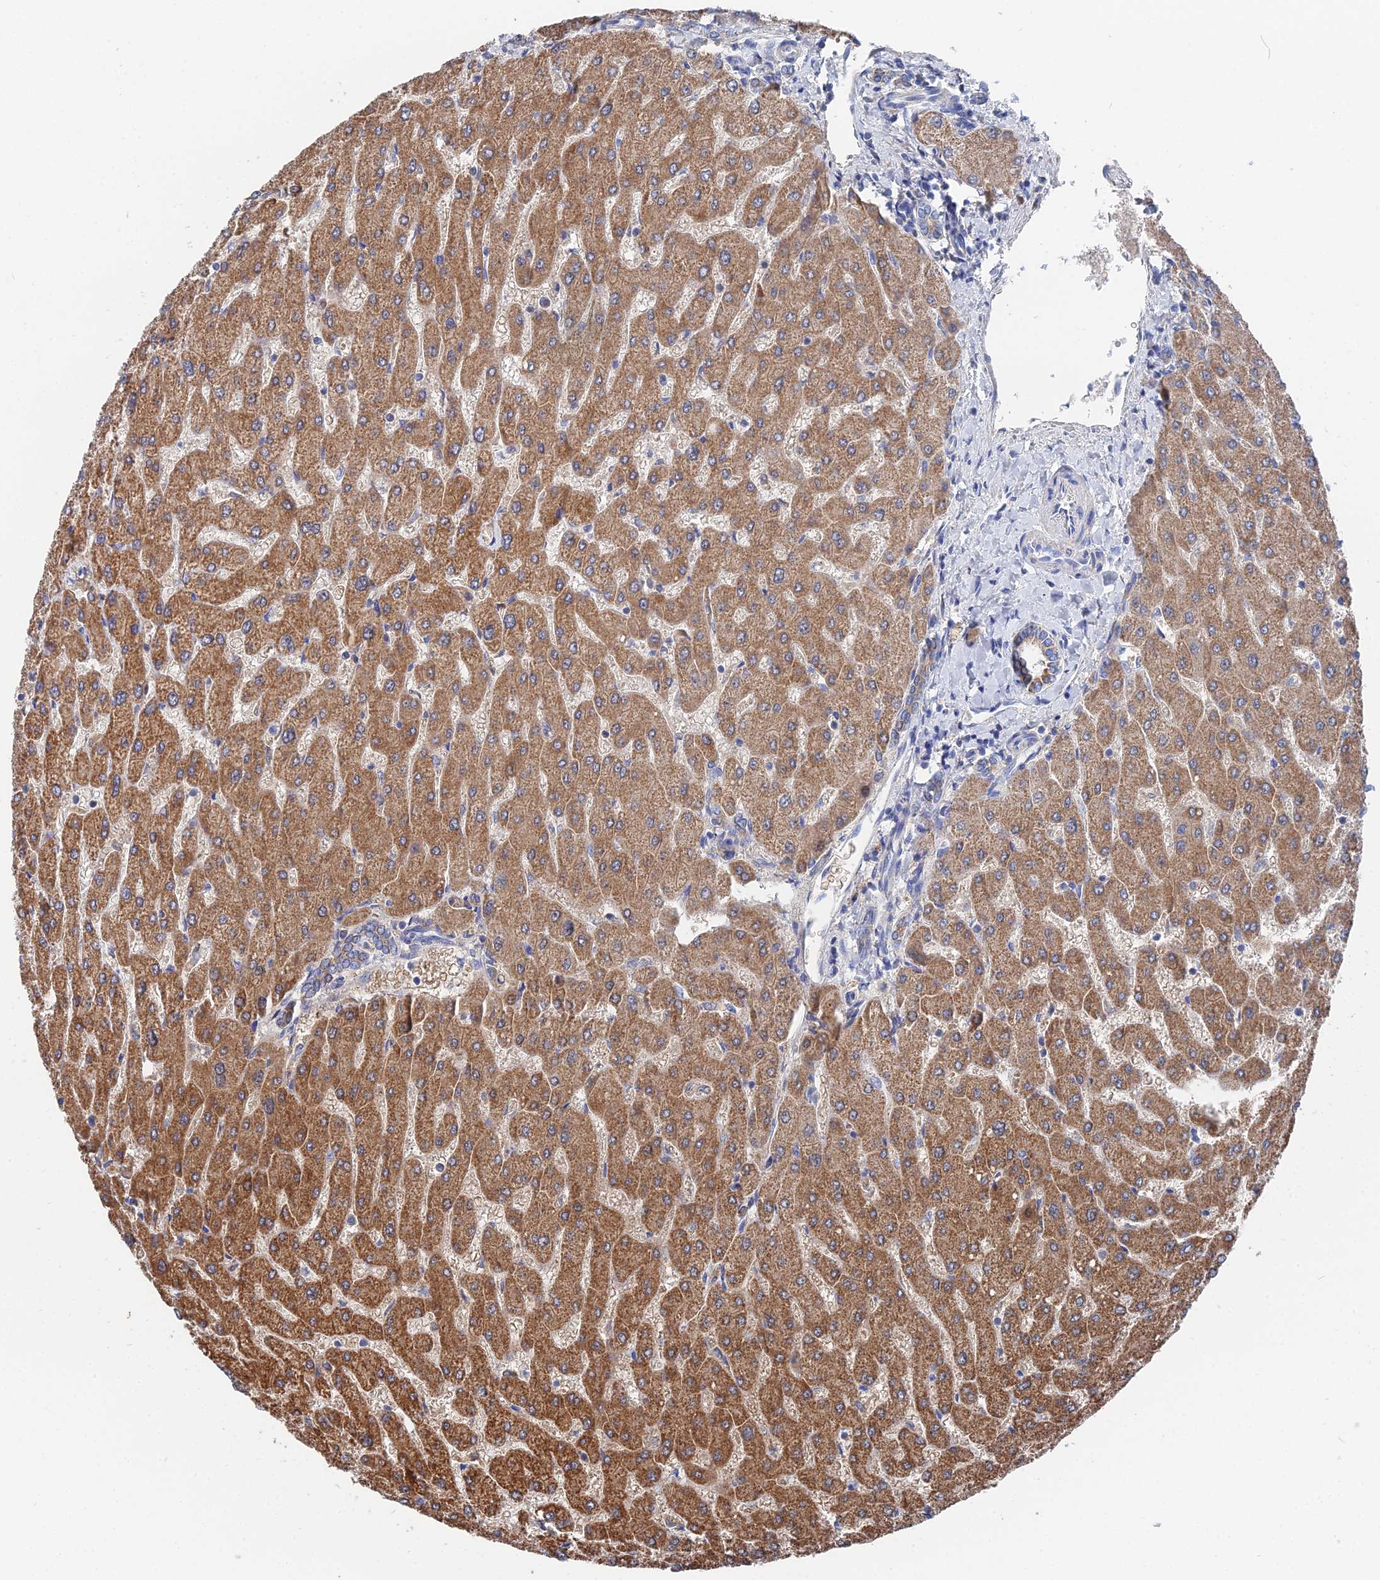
{"staining": {"intensity": "moderate", "quantity": "25%-75%", "location": "cytoplasmic/membranous"}, "tissue": "liver", "cell_type": "Cholangiocytes", "image_type": "normal", "snomed": [{"axis": "morphology", "description": "Normal tissue, NOS"}, {"axis": "topography", "description": "Liver"}], "caption": "IHC staining of normal liver, which demonstrates medium levels of moderate cytoplasmic/membranous positivity in approximately 25%-75% of cholangiocytes indicating moderate cytoplasmic/membranous protein staining. The staining was performed using DAB (3,3'-diaminobenzidine) (brown) for protein detection and nuclei were counterstained in hematoxylin (blue).", "gene": "IFT80", "patient": {"sex": "male", "age": 55}}